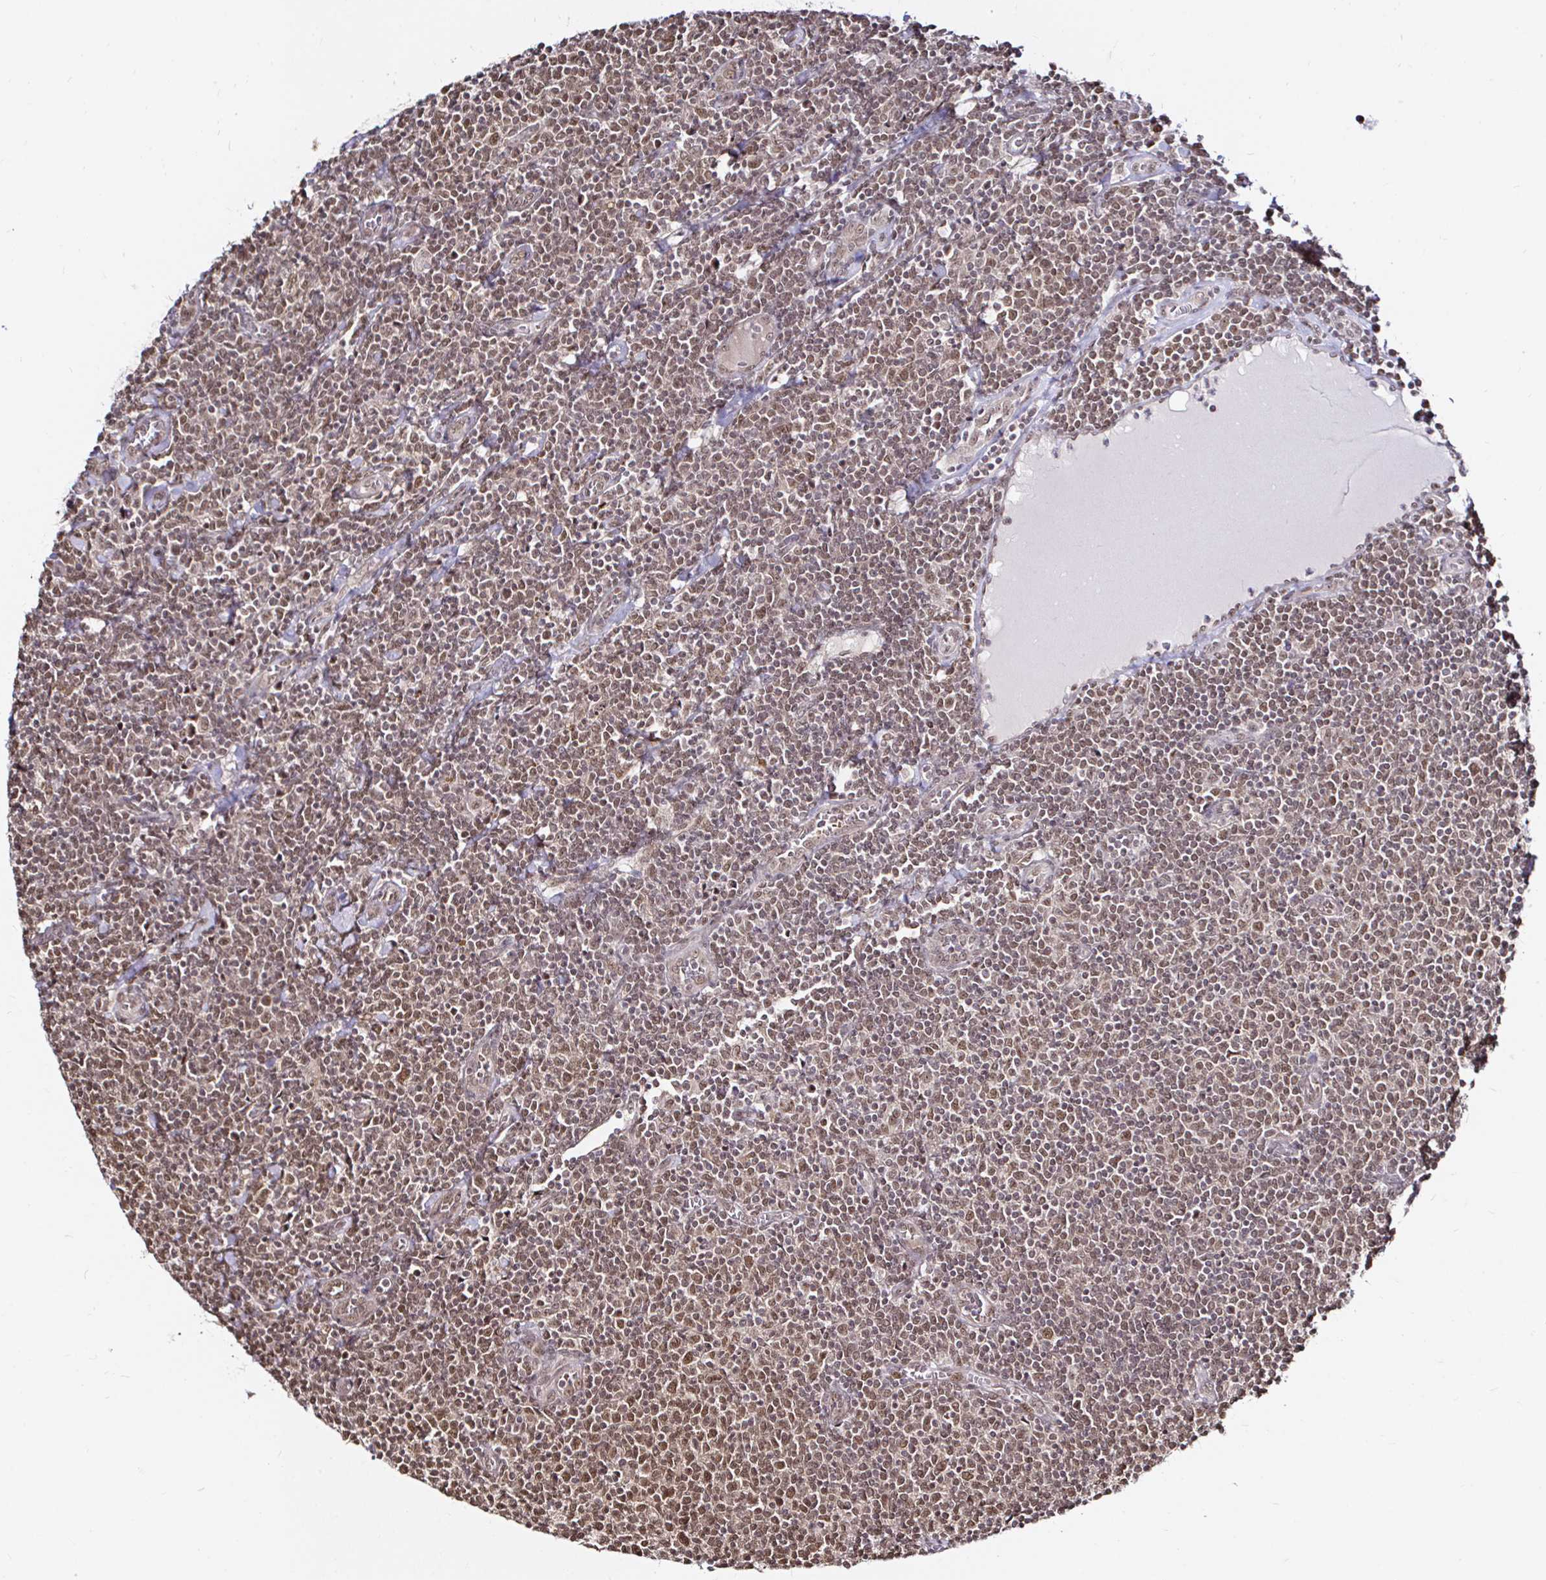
{"staining": {"intensity": "moderate", "quantity": ">75%", "location": "nuclear"}, "tissue": "lymphoma", "cell_type": "Tumor cells", "image_type": "cancer", "snomed": [{"axis": "morphology", "description": "Malignant lymphoma, non-Hodgkin's type, Low grade"}, {"axis": "topography", "description": "Lymph node"}], "caption": "This is an image of immunohistochemistry staining of lymphoma, which shows moderate staining in the nuclear of tumor cells.", "gene": "SNRPC", "patient": {"sex": "male", "age": 52}}